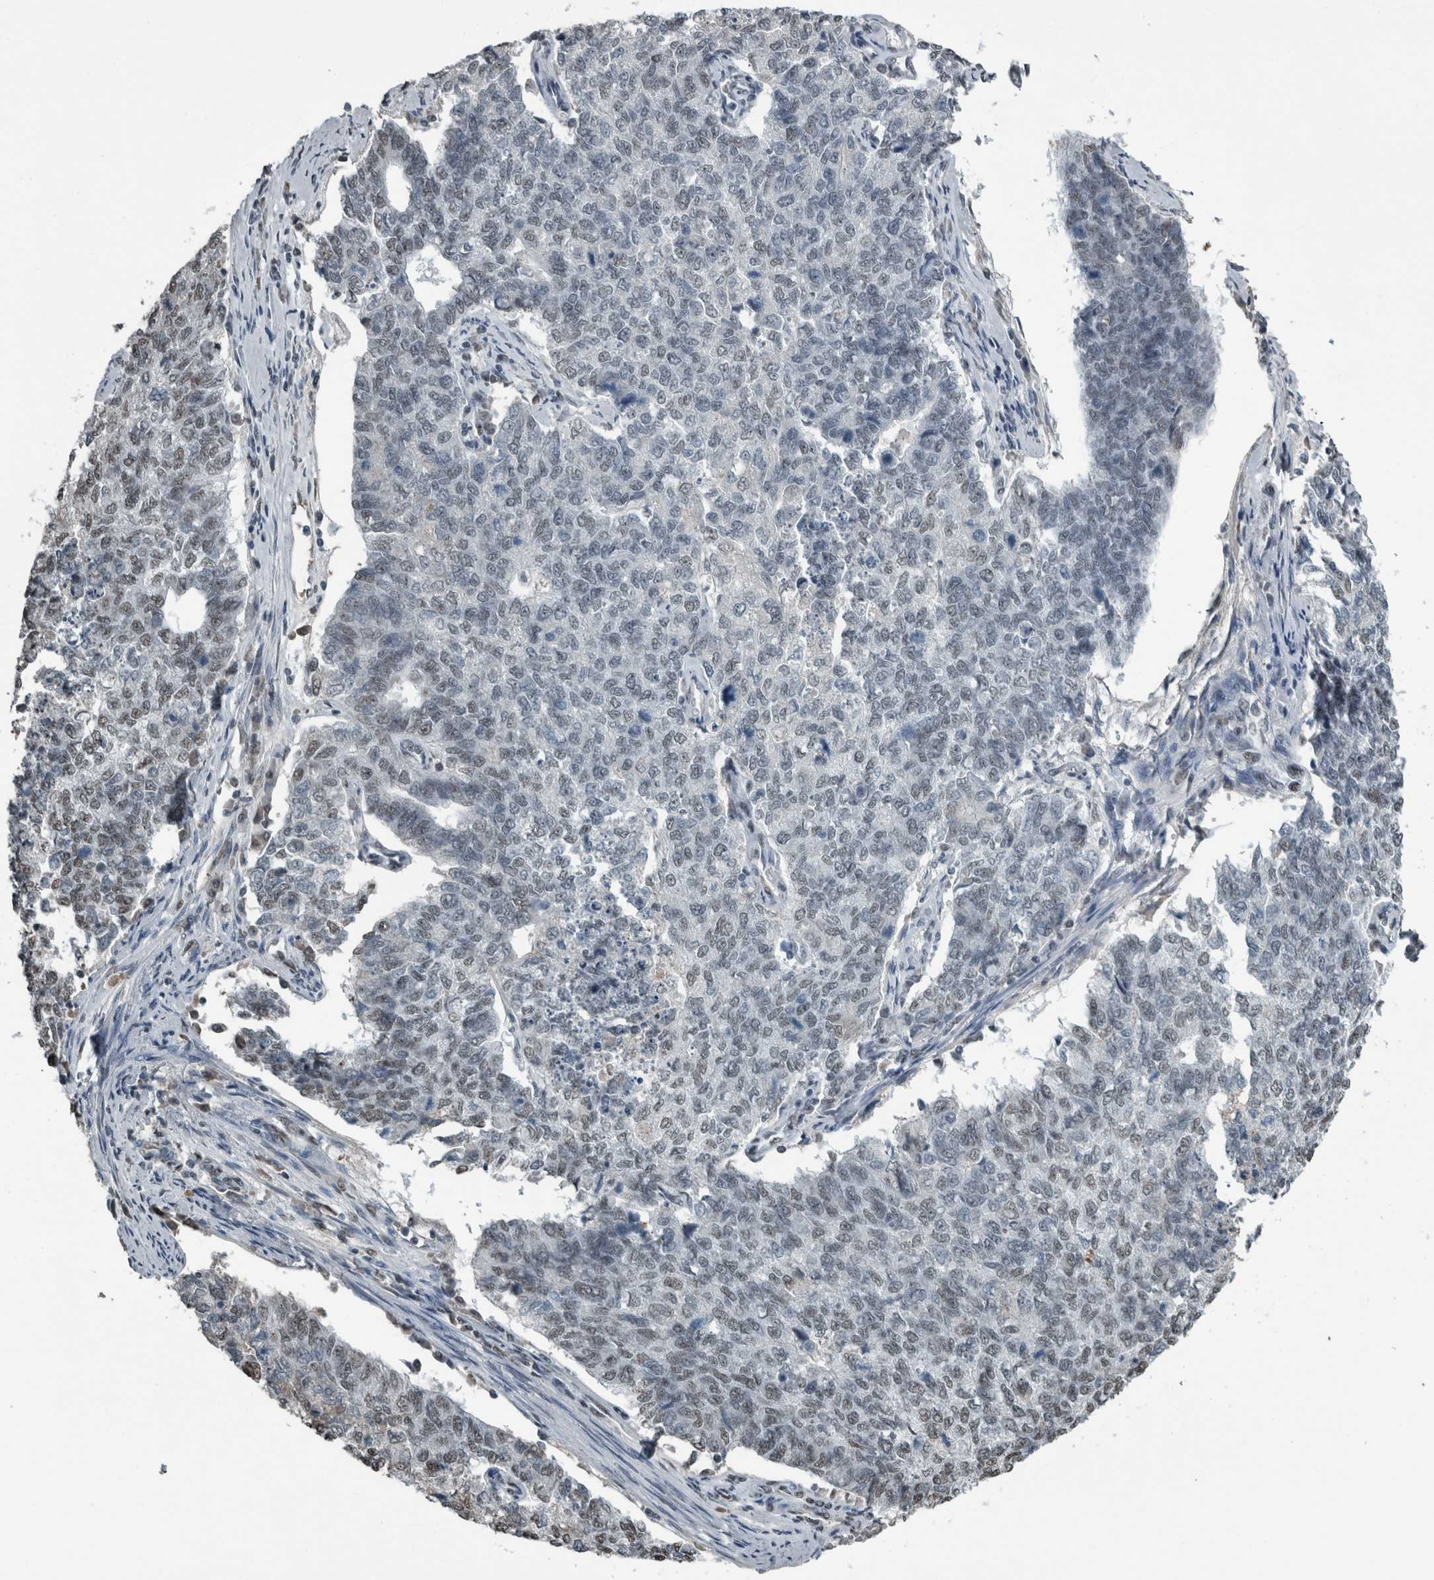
{"staining": {"intensity": "weak", "quantity": "25%-75%", "location": "nuclear"}, "tissue": "cervical cancer", "cell_type": "Tumor cells", "image_type": "cancer", "snomed": [{"axis": "morphology", "description": "Squamous cell carcinoma, NOS"}, {"axis": "topography", "description": "Cervix"}], "caption": "Protein analysis of cervical cancer tissue demonstrates weak nuclear expression in approximately 25%-75% of tumor cells. Using DAB (brown) and hematoxylin (blue) stains, captured at high magnification using brightfield microscopy.", "gene": "TGS1", "patient": {"sex": "female", "age": 63}}